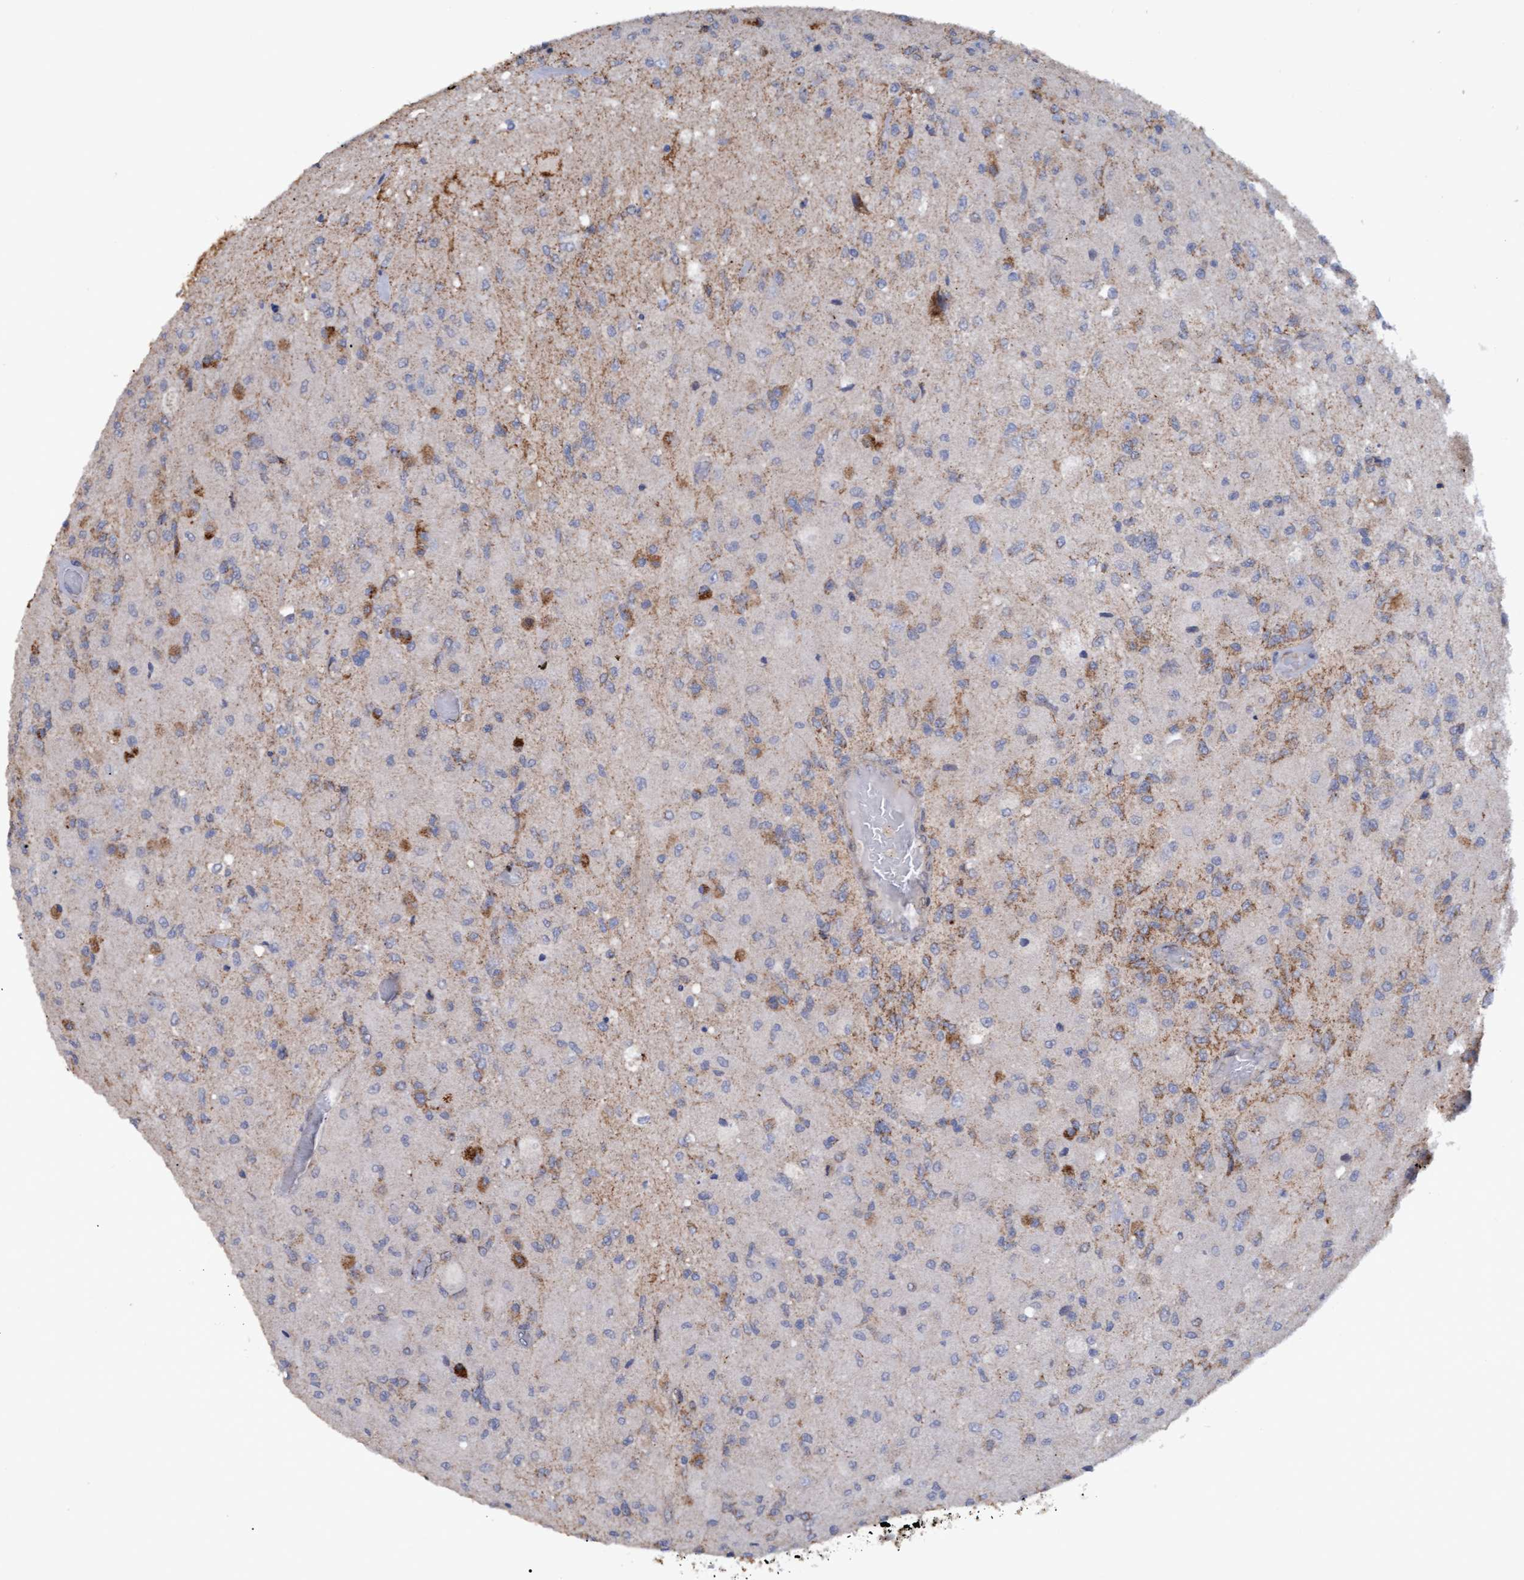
{"staining": {"intensity": "negative", "quantity": "none", "location": "none"}, "tissue": "glioma", "cell_type": "Tumor cells", "image_type": "cancer", "snomed": [{"axis": "morphology", "description": "Normal tissue, NOS"}, {"axis": "morphology", "description": "Glioma, malignant, High grade"}, {"axis": "topography", "description": "Cerebral cortex"}], "caption": "Glioma was stained to show a protein in brown. There is no significant positivity in tumor cells. The staining is performed using DAB (3,3'-diaminobenzidine) brown chromogen with nuclei counter-stained in using hematoxylin.", "gene": "MGLL", "patient": {"sex": "male", "age": 77}}